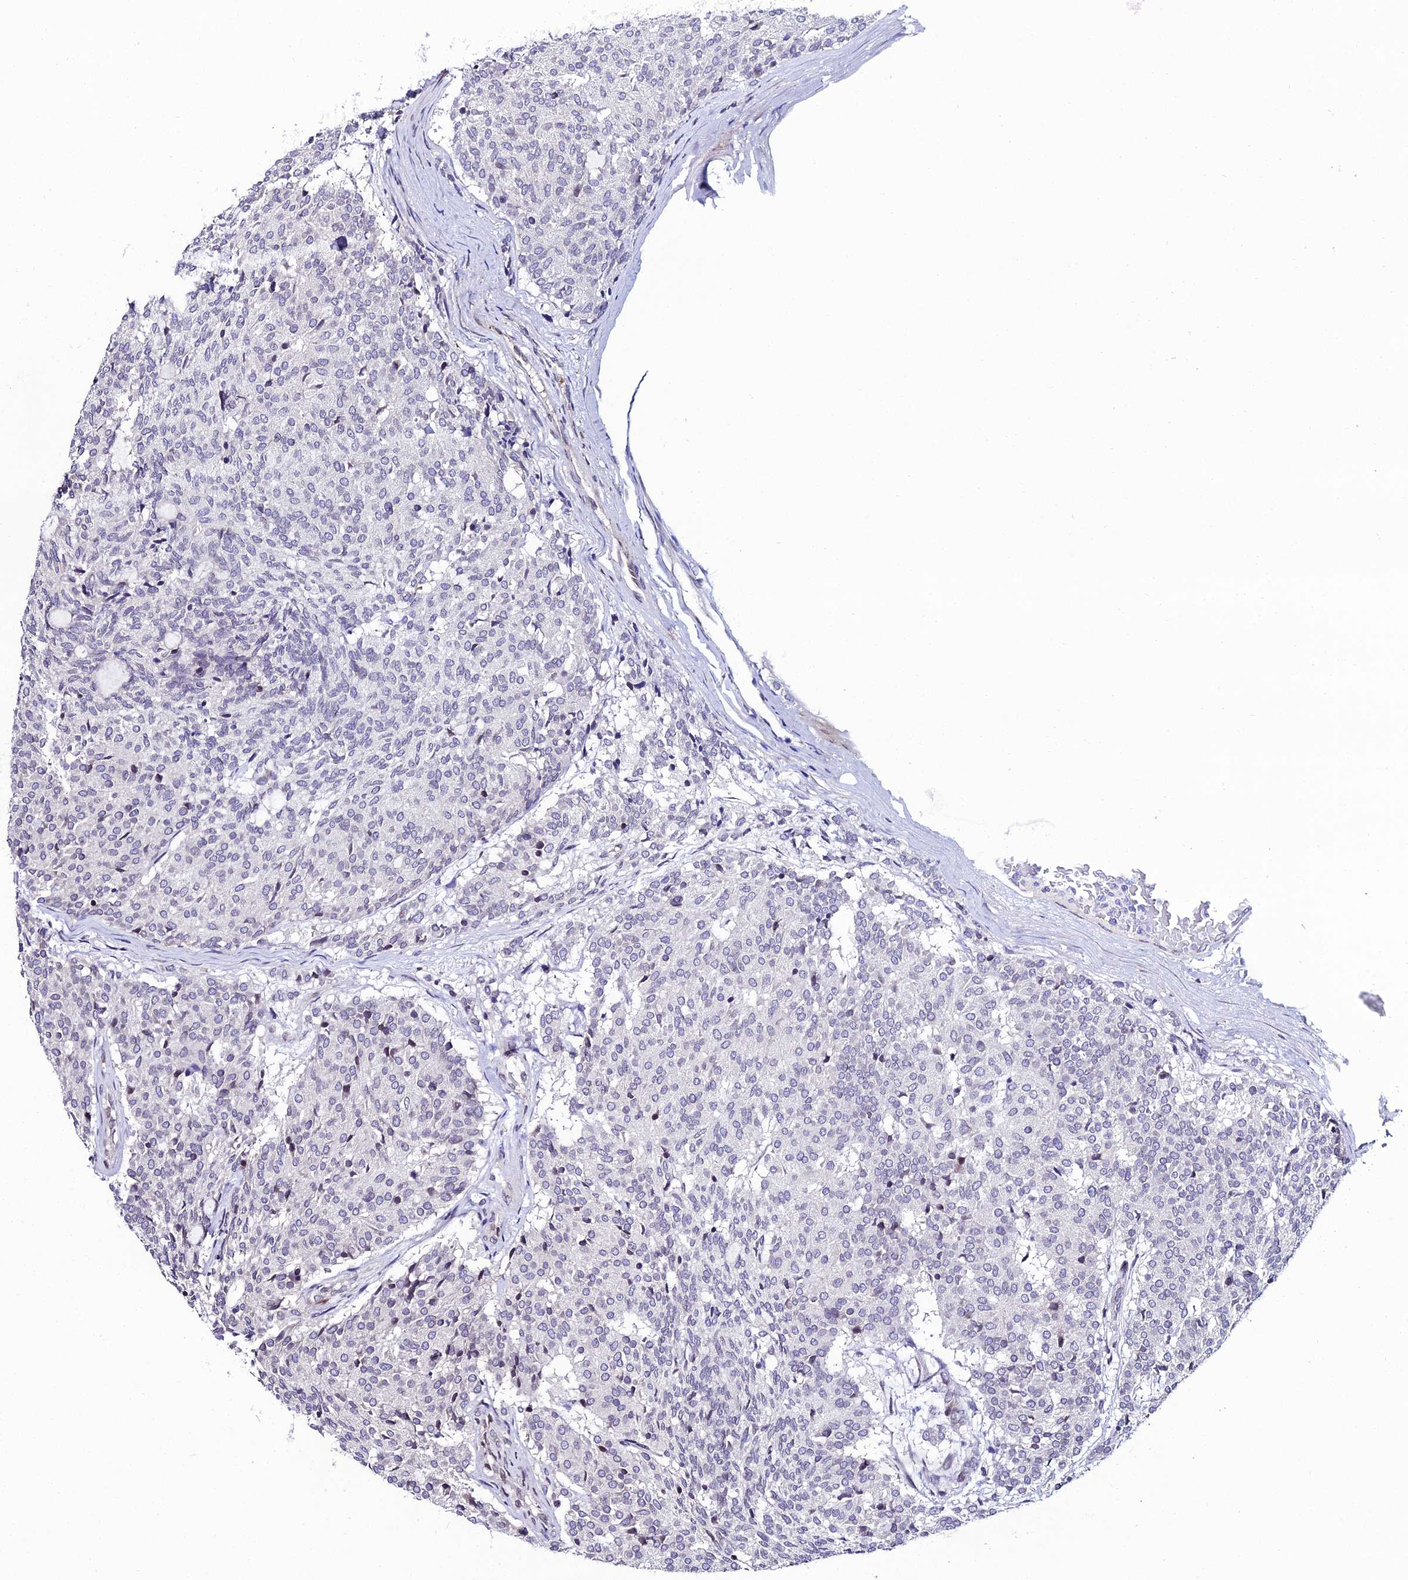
{"staining": {"intensity": "negative", "quantity": "none", "location": "none"}, "tissue": "carcinoid", "cell_type": "Tumor cells", "image_type": "cancer", "snomed": [{"axis": "morphology", "description": "Carcinoid, malignant, NOS"}, {"axis": "topography", "description": "Pancreas"}], "caption": "Malignant carcinoid was stained to show a protein in brown. There is no significant staining in tumor cells.", "gene": "DDX19A", "patient": {"sex": "female", "age": 54}}